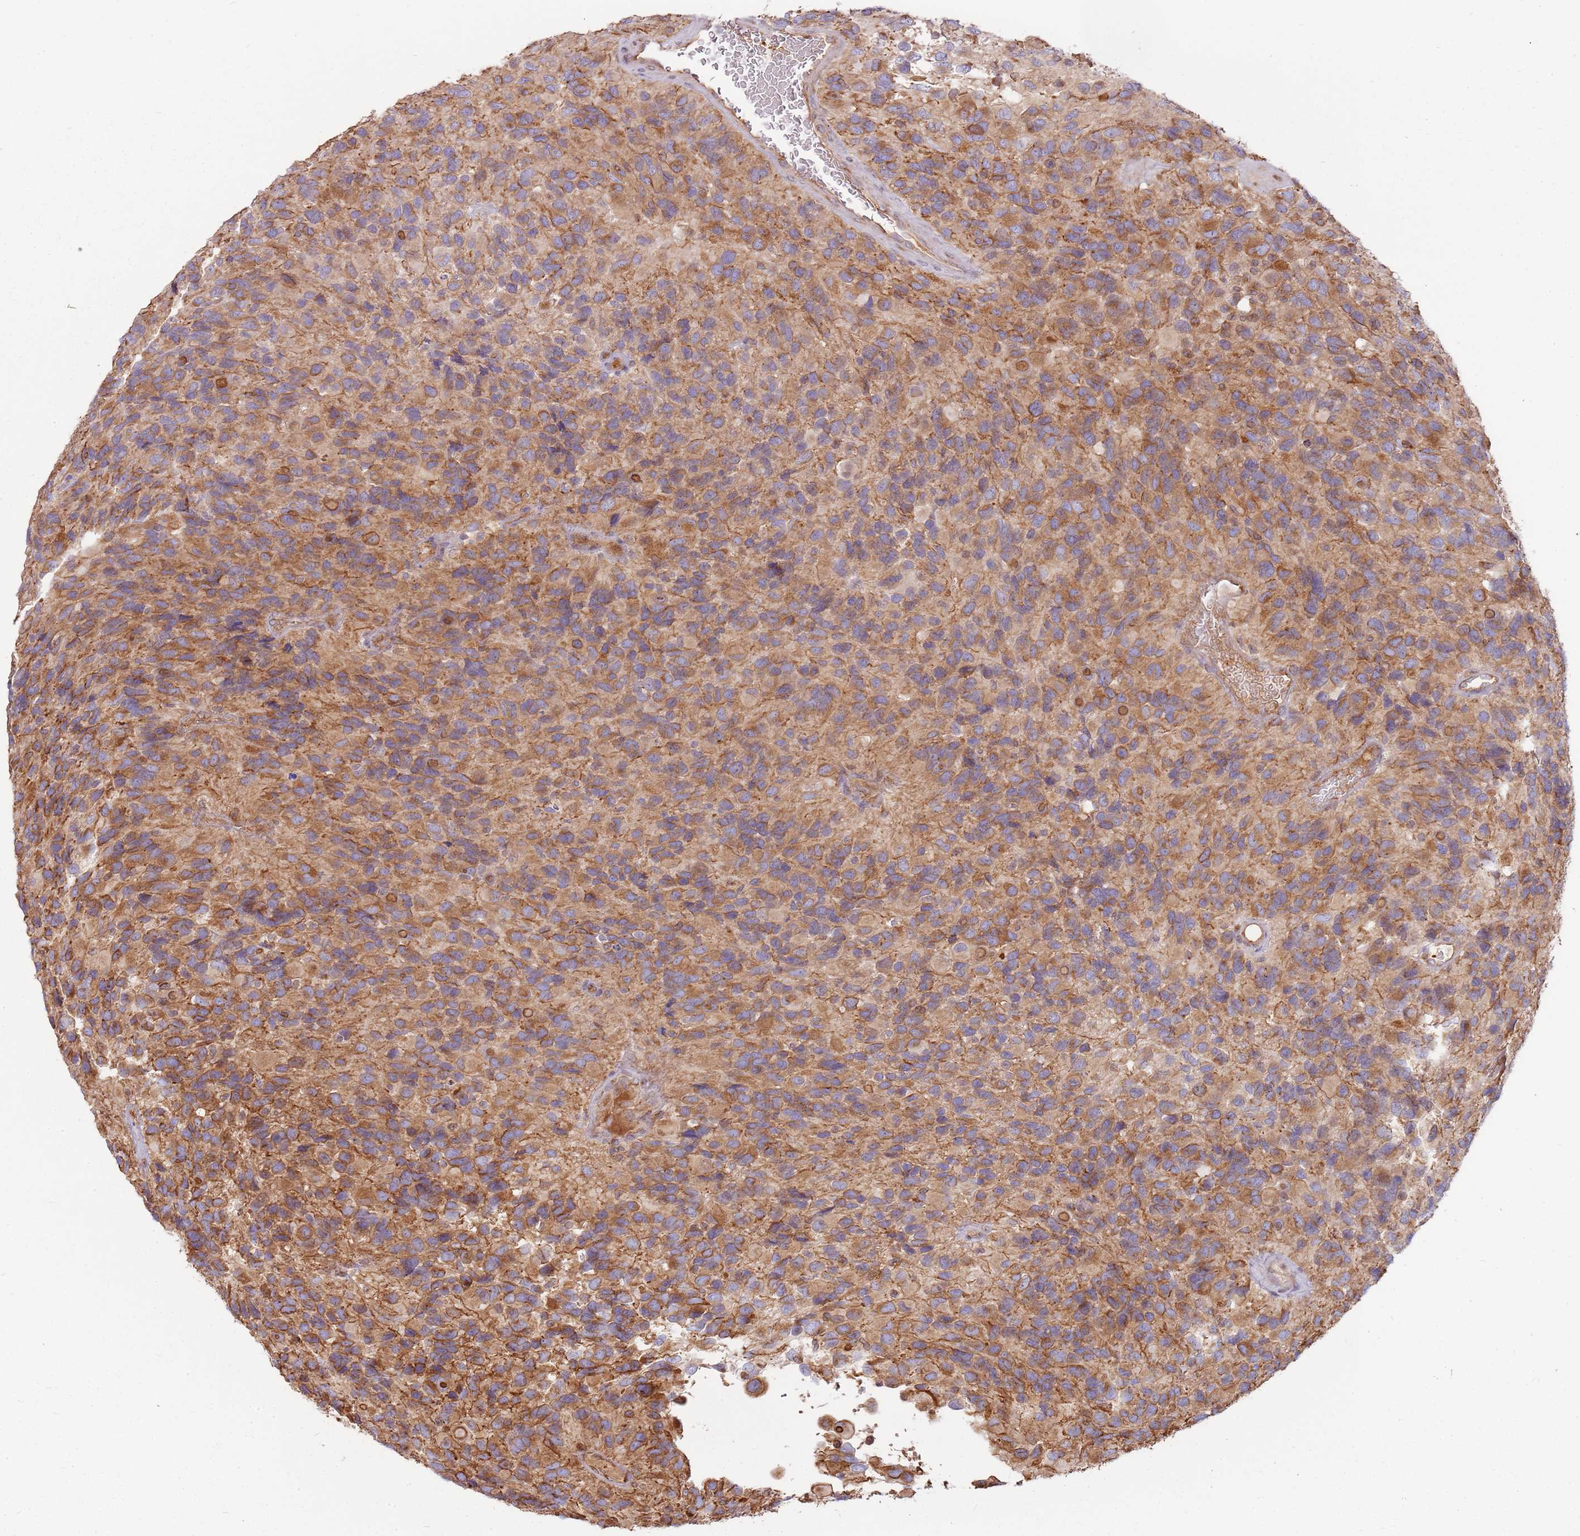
{"staining": {"intensity": "moderate", "quantity": ">75%", "location": "cytoplasmic/membranous"}, "tissue": "glioma", "cell_type": "Tumor cells", "image_type": "cancer", "snomed": [{"axis": "morphology", "description": "Glioma, malignant, High grade"}, {"axis": "topography", "description": "Brain"}], "caption": "Immunohistochemical staining of human malignant glioma (high-grade) reveals medium levels of moderate cytoplasmic/membranous protein staining in approximately >75% of tumor cells.", "gene": "EMC1", "patient": {"sex": "male", "age": 77}}